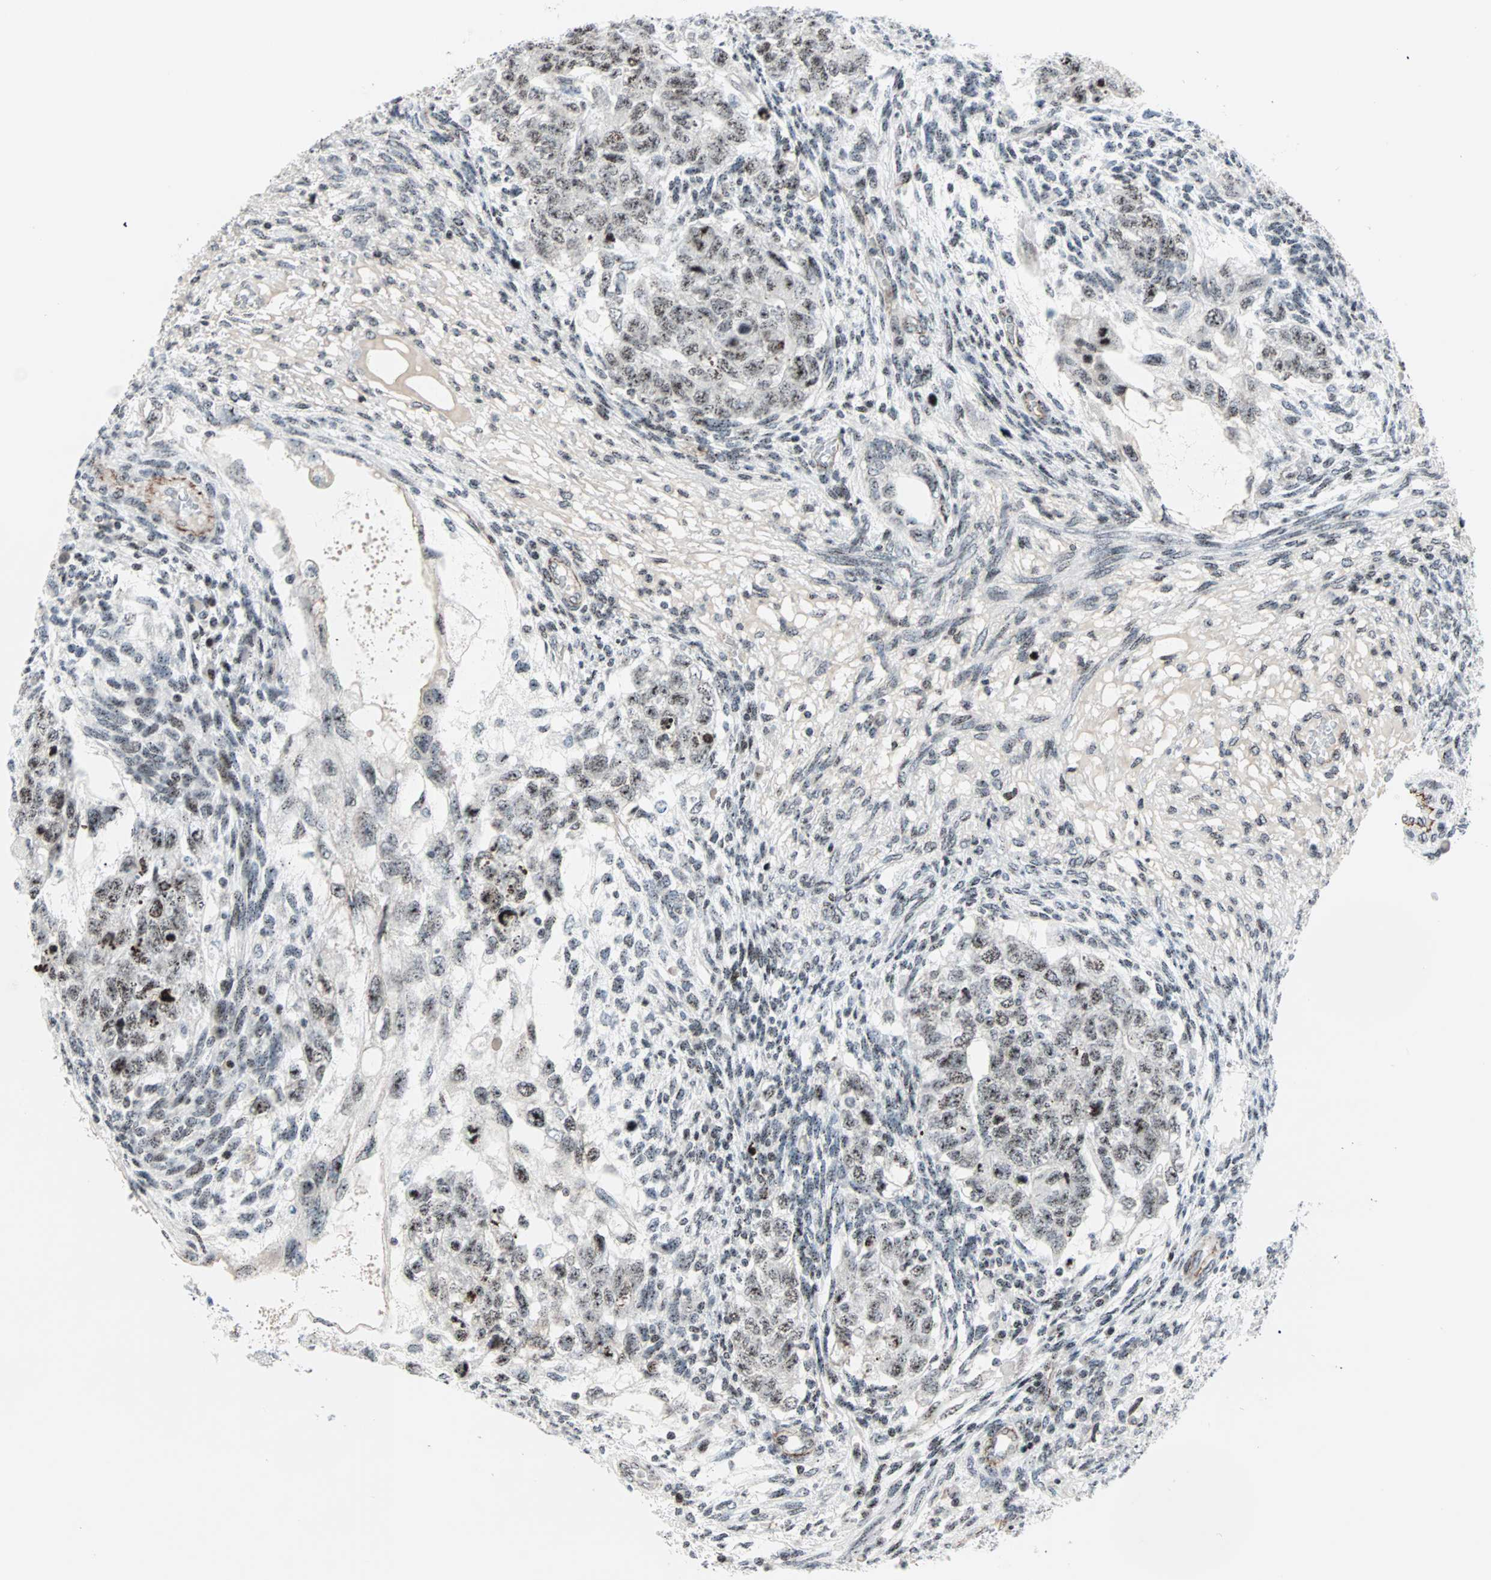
{"staining": {"intensity": "weak", "quantity": ">75%", "location": "nuclear"}, "tissue": "testis cancer", "cell_type": "Tumor cells", "image_type": "cancer", "snomed": [{"axis": "morphology", "description": "Normal tissue, NOS"}, {"axis": "morphology", "description": "Carcinoma, Embryonal, NOS"}, {"axis": "topography", "description": "Testis"}], "caption": "Protein expression analysis of human testis cancer reveals weak nuclear positivity in approximately >75% of tumor cells. Ihc stains the protein of interest in brown and the nuclei are stained blue.", "gene": "CENPA", "patient": {"sex": "male", "age": 36}}